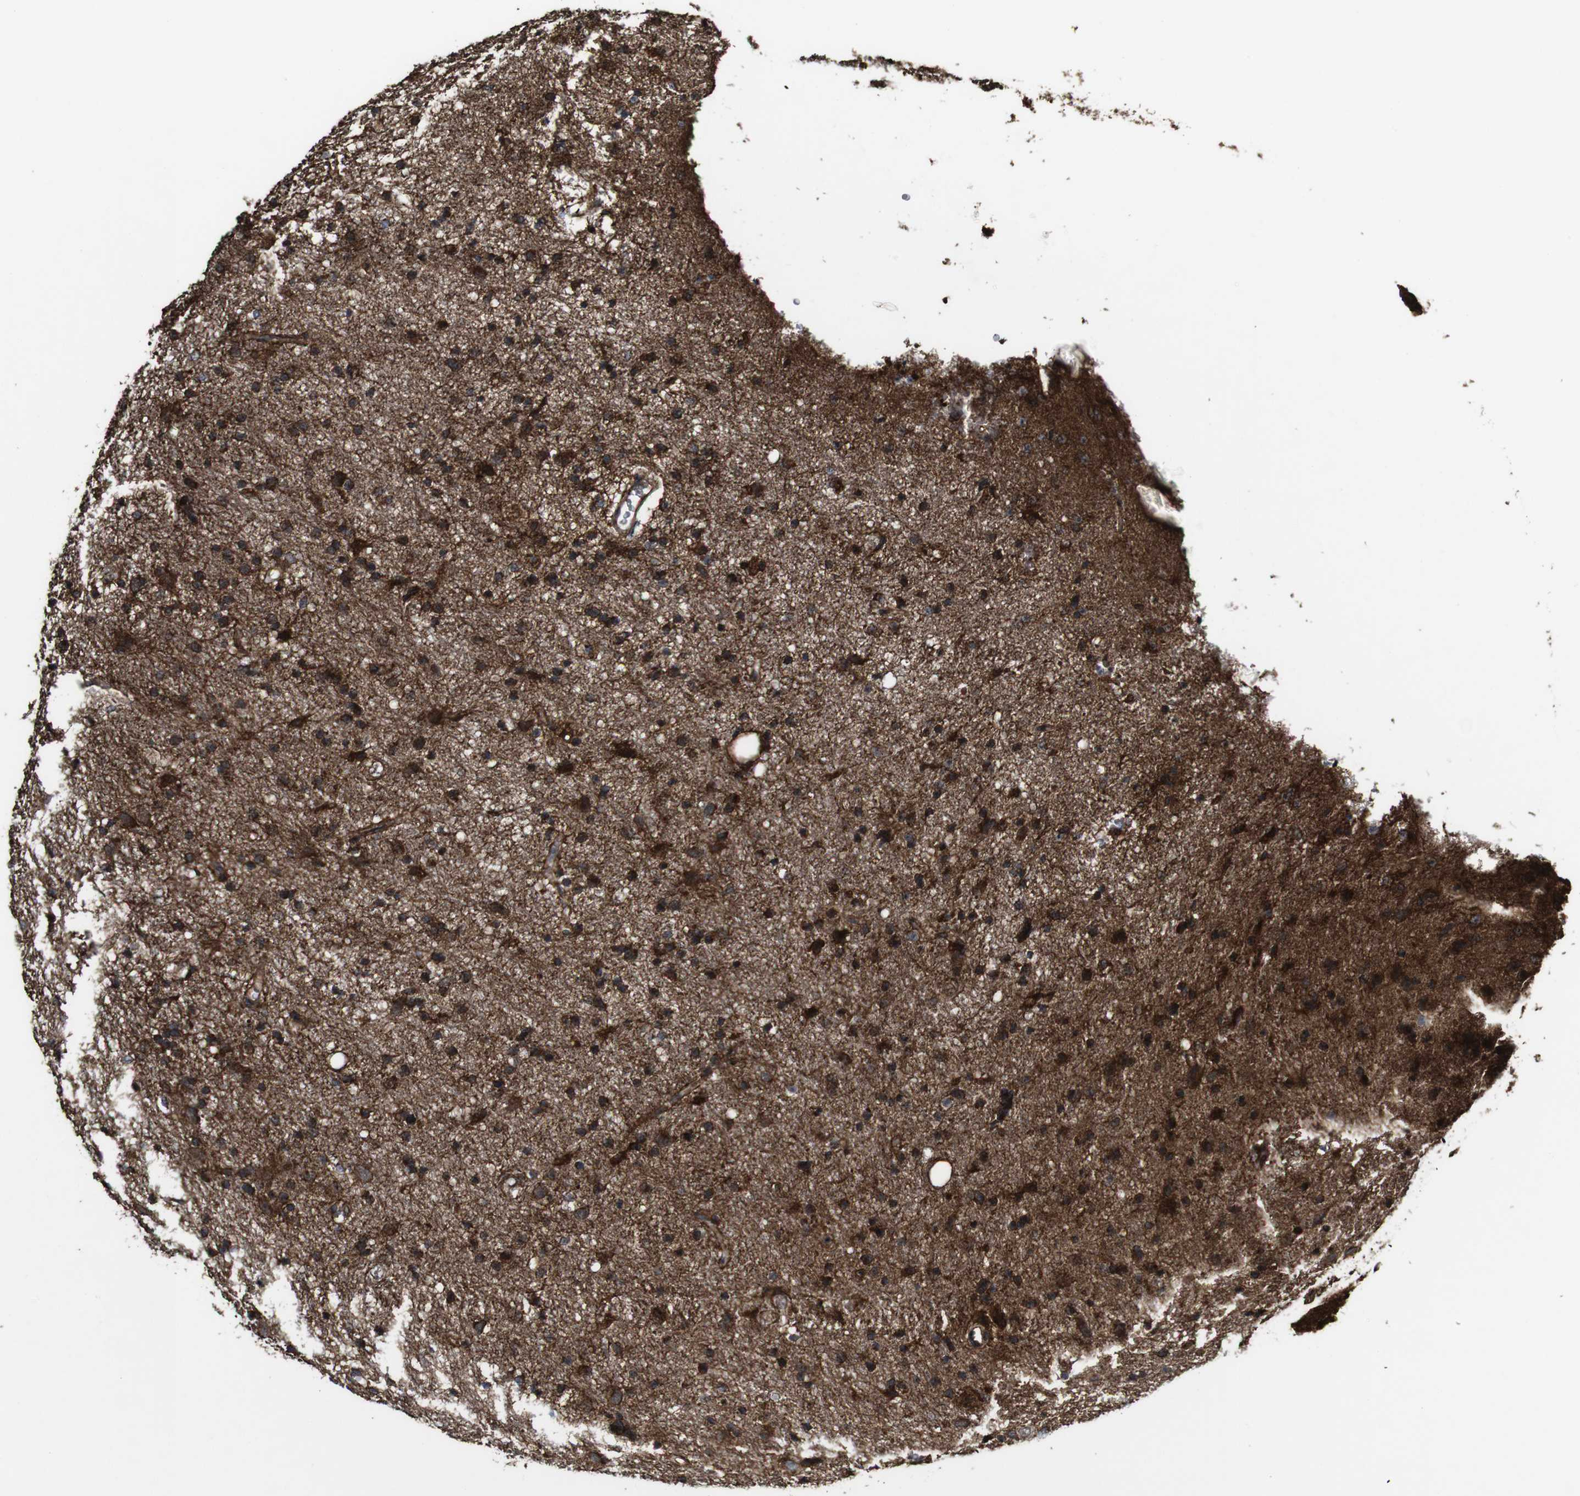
{"staining": {"intensity": "strong", "quantity": ">75%", "location": "cytoplasmic/membranous"}, "tissue": "glioma", "cell_type": "Tumor cells", "image_type": "cancer", "snomed": [{"axis": "morphology", "description": "Glioma, malignant, Low grade"}, {"axis": "topography", "description": "Brain"}], "caption": "Brown immunohistochemical staining in human glioma displays strong cytoplasmic/membranous expression in approximately >75% of tumor cells.", "gene": "BTN3A3", "patient": {"sex": "male", "age": 77}}